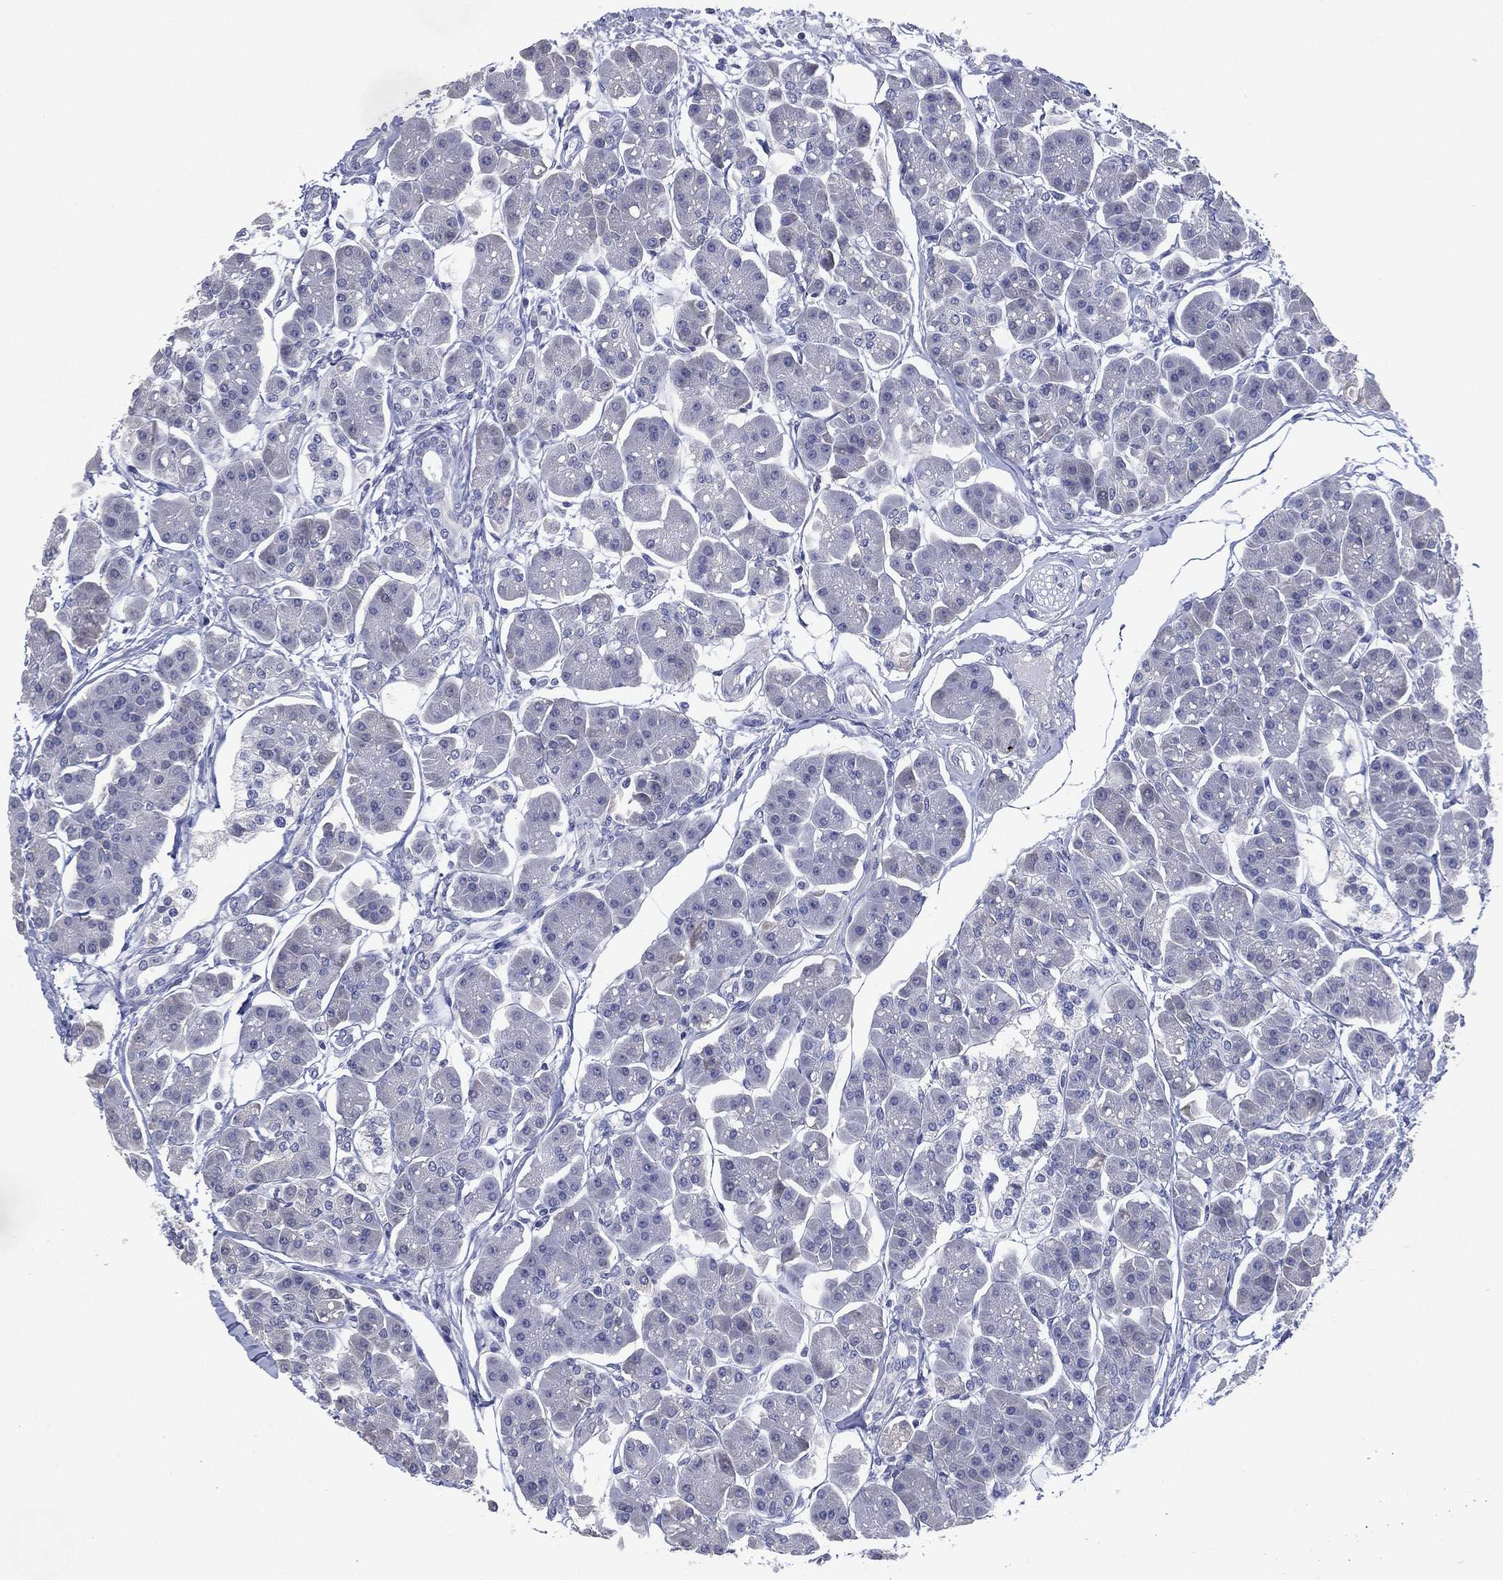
{"staining": {"intensity": "weak", "quantity": "<25%", "location": "cytoplasmic/membranous"}, "tissue": "pancreas", "cell_type": "Exocrine glandular cells", "image_type": "normal", "snomed": [{"axis": "morphology", "description": "Normal tissue, NOS"}, {"axis": "topography", "description": "Adipose tissue"}, {"axis": "topography", "description": "Pancreas"}, {"axis": "topography", "description": "Peripheral nerve tissue"}], "caption": "Protein analysis of benign pancreas reveals no significant positivity in exocrine glandular cells. (Stains: DAB (3,3'-diaminobenzidine) IHC with hematoxylin counter stain, Microscopy: brightfield microscopy at high magnification).", "gene": "KRT35", "patient": {"sex": "female", "age": 58}}